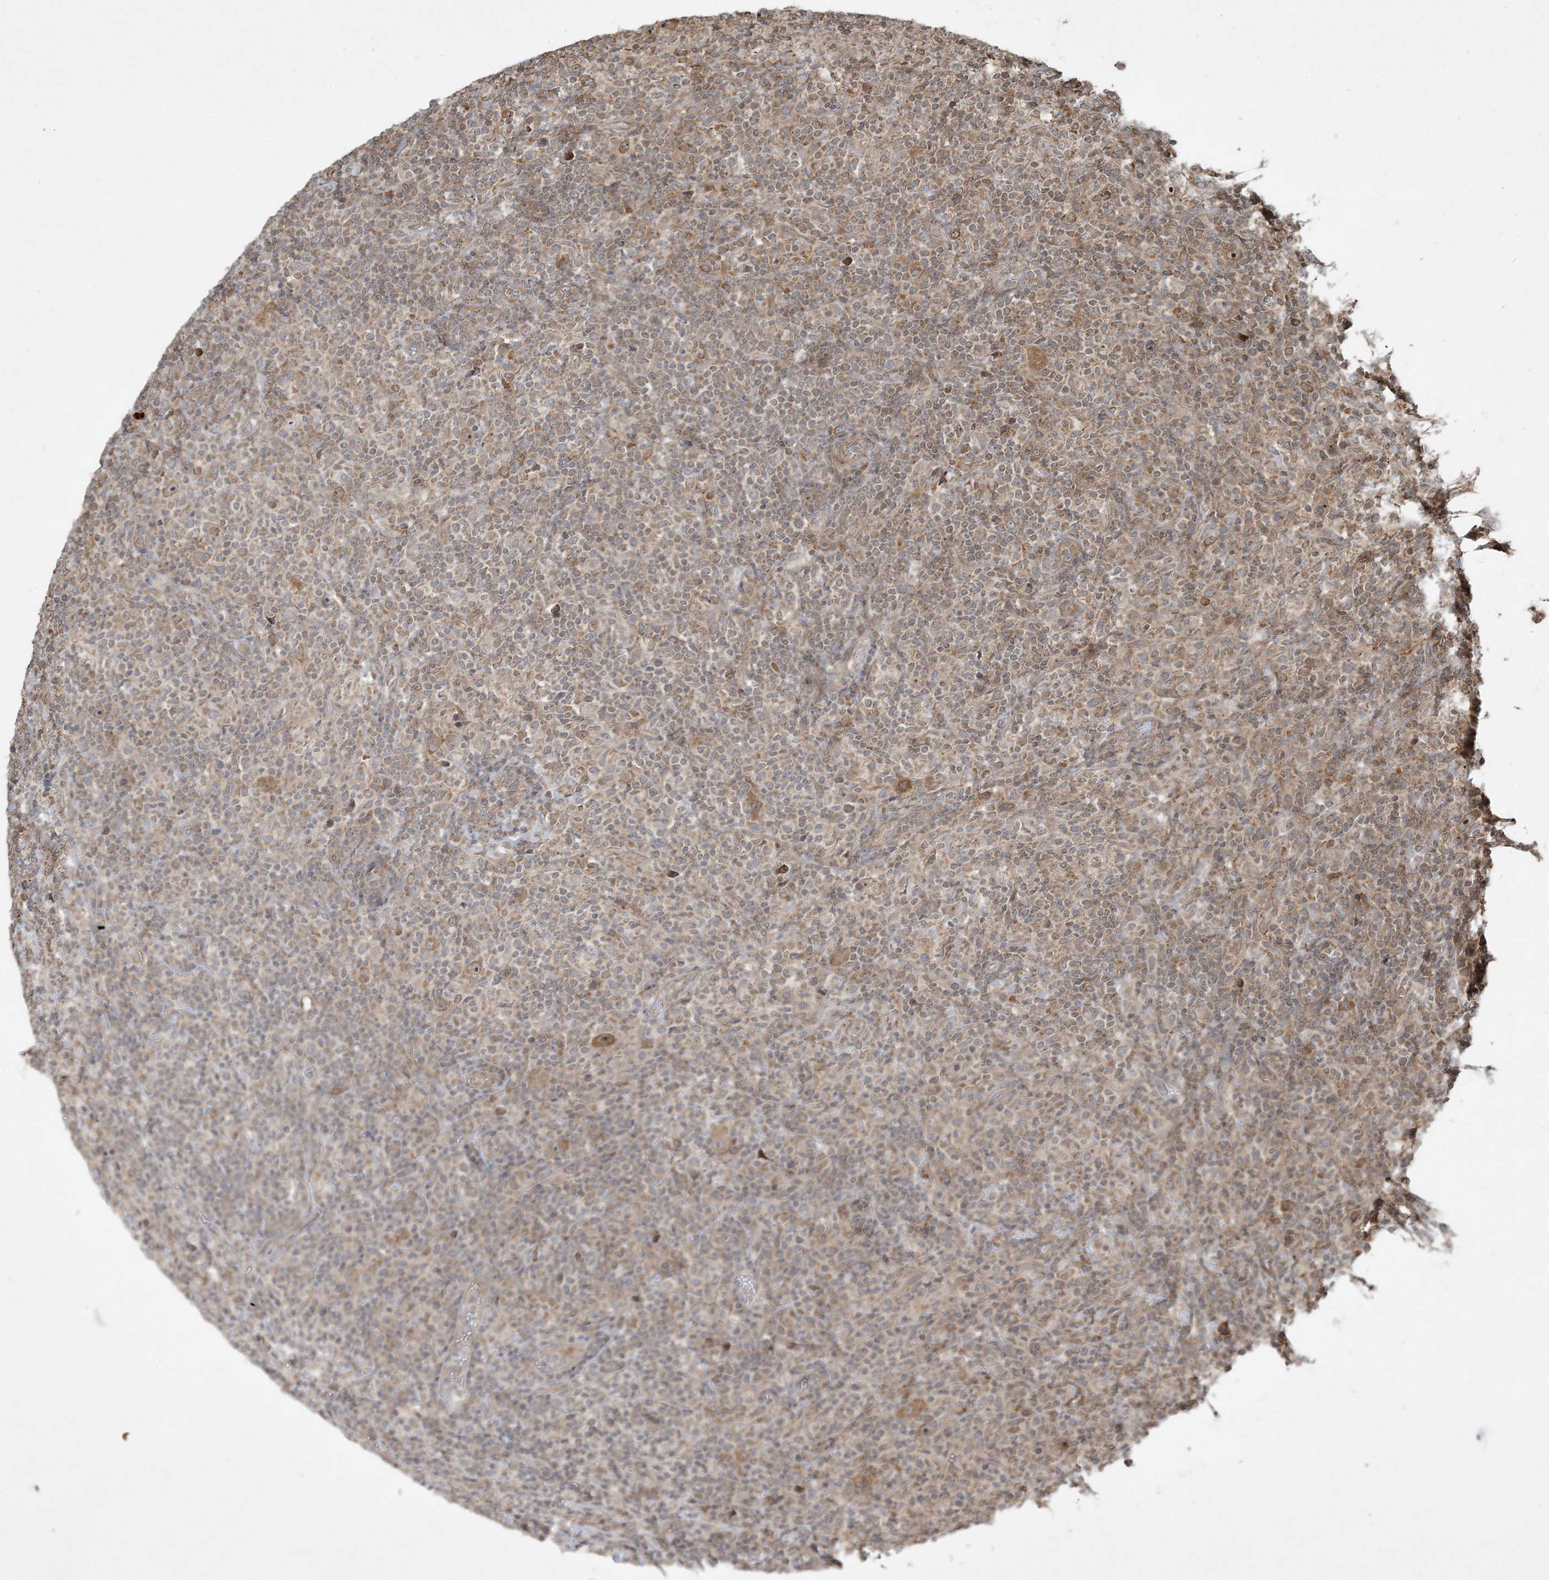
{"staining": {"intensity": "moderate", "quantity": ">75%", "location": "cytoplasmic/membranous"}, "tissue": "lymphoma", "cell_type": "Tumor cells", "image_type": "cancer", "snomed": [{"axis": "morphology", "description": "Hodgkin's disease, NOS"}, {"axis": "topography", "description": "Lymph node"}], "caption": "Hodgkin's disease stained with DAB immunohistochemistry (IHC) reveals medium levels of moderate cytoplasmic/membranous expression in approximately >75% of tumor cells.", "gene": "COMMD8", "patient": {"sex": "male", "age": 70}}